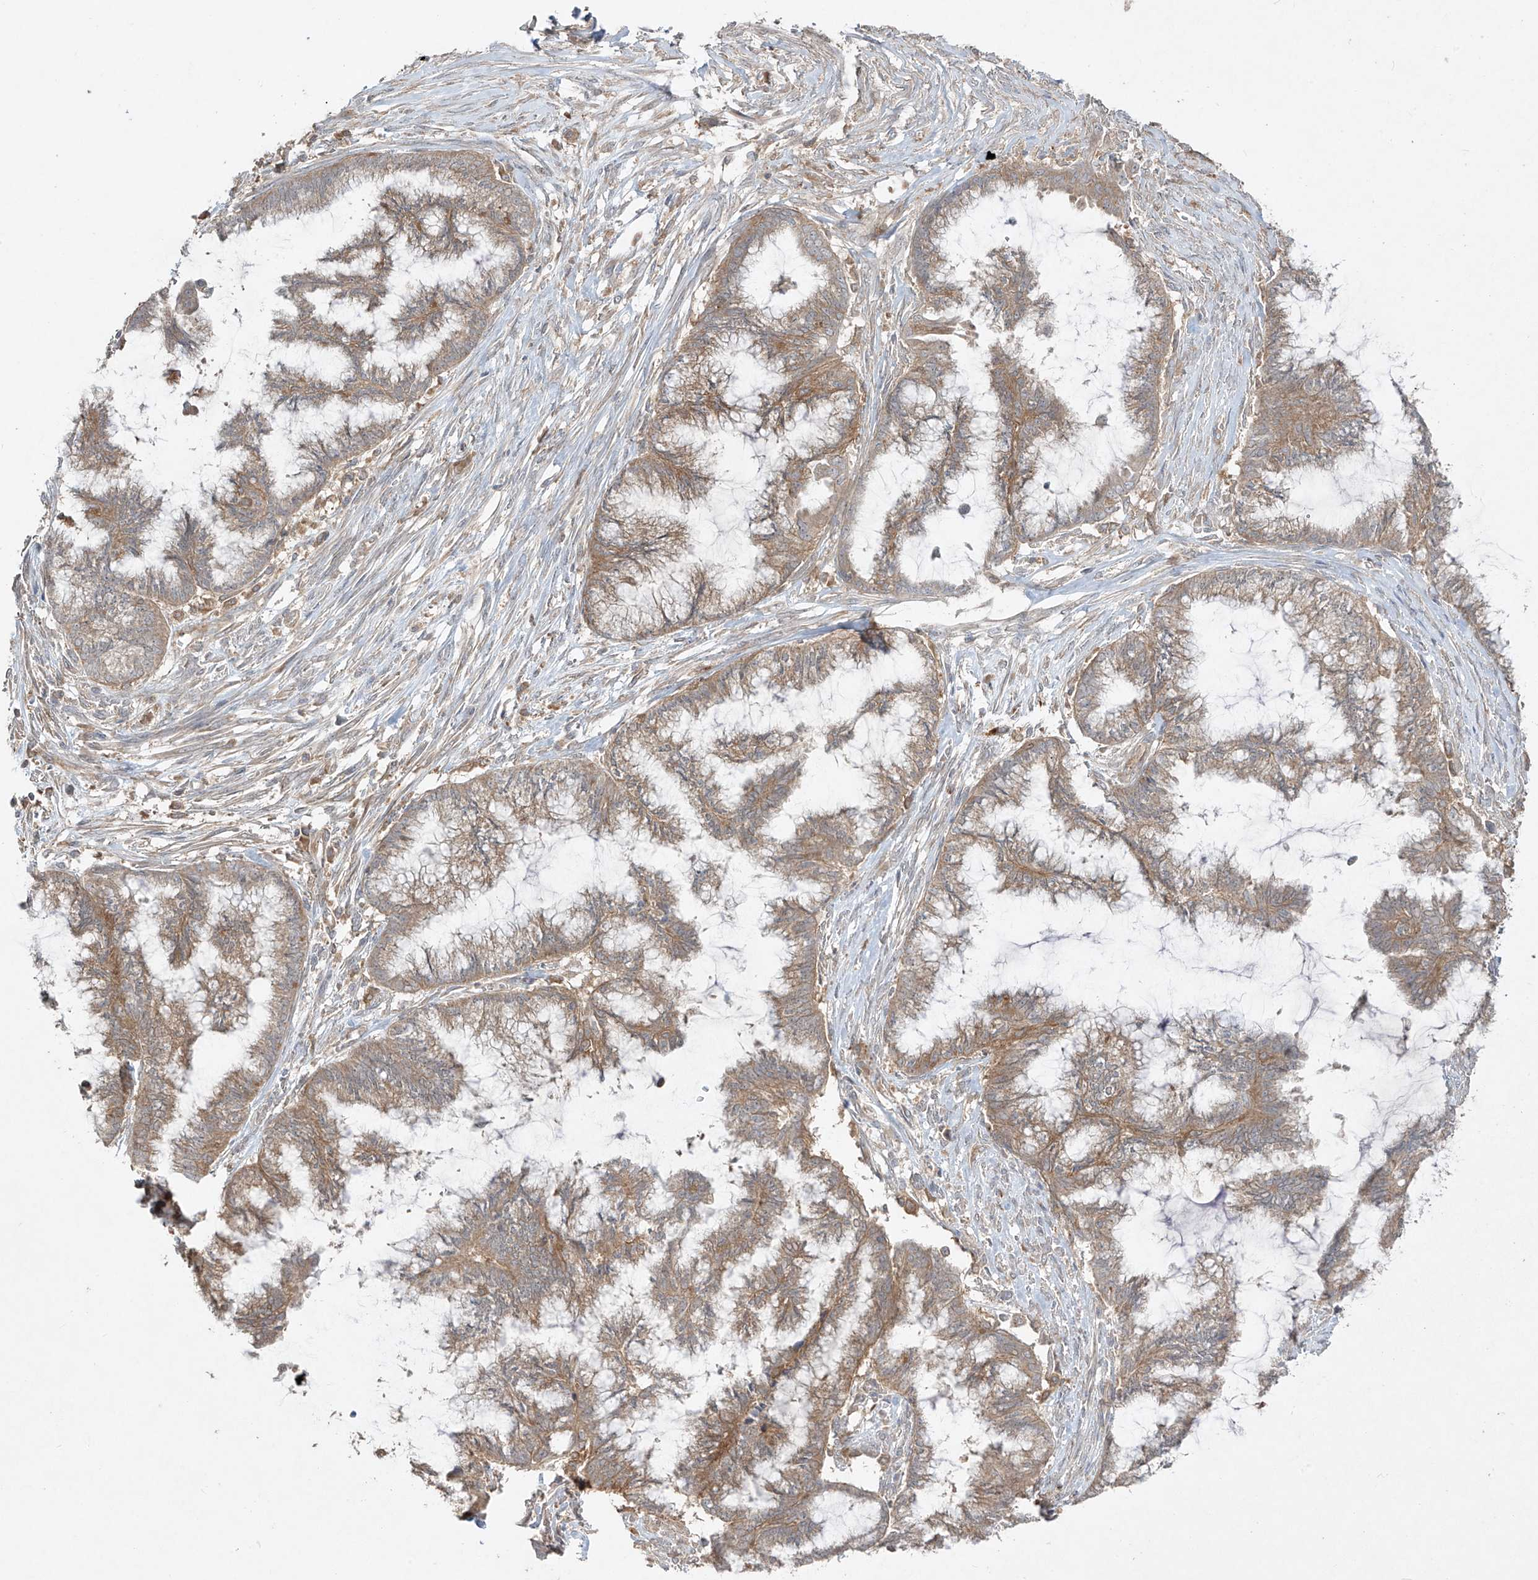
{"staining": {"intensity": "moderate", "quantity": ">75%", "location": "cytoplasmic/membranous"}, "tissue": "endometrial cancer", "cell_type": "Tumor cells", "image_type": "cancer", "snomed": [{"axis": "morphology", "description": "Adenocarcinoma, NOS"}, {"axis": "topography", "description": "Endometrium"}], "caption": "Endometrial cancer stained for a protein (brown) reveals moderate cytoplasmic/membranous positive staining in approximately >75% of tumor cells.", "gene": "LDAH", "patient": {"sex": "female", "age": 86}}